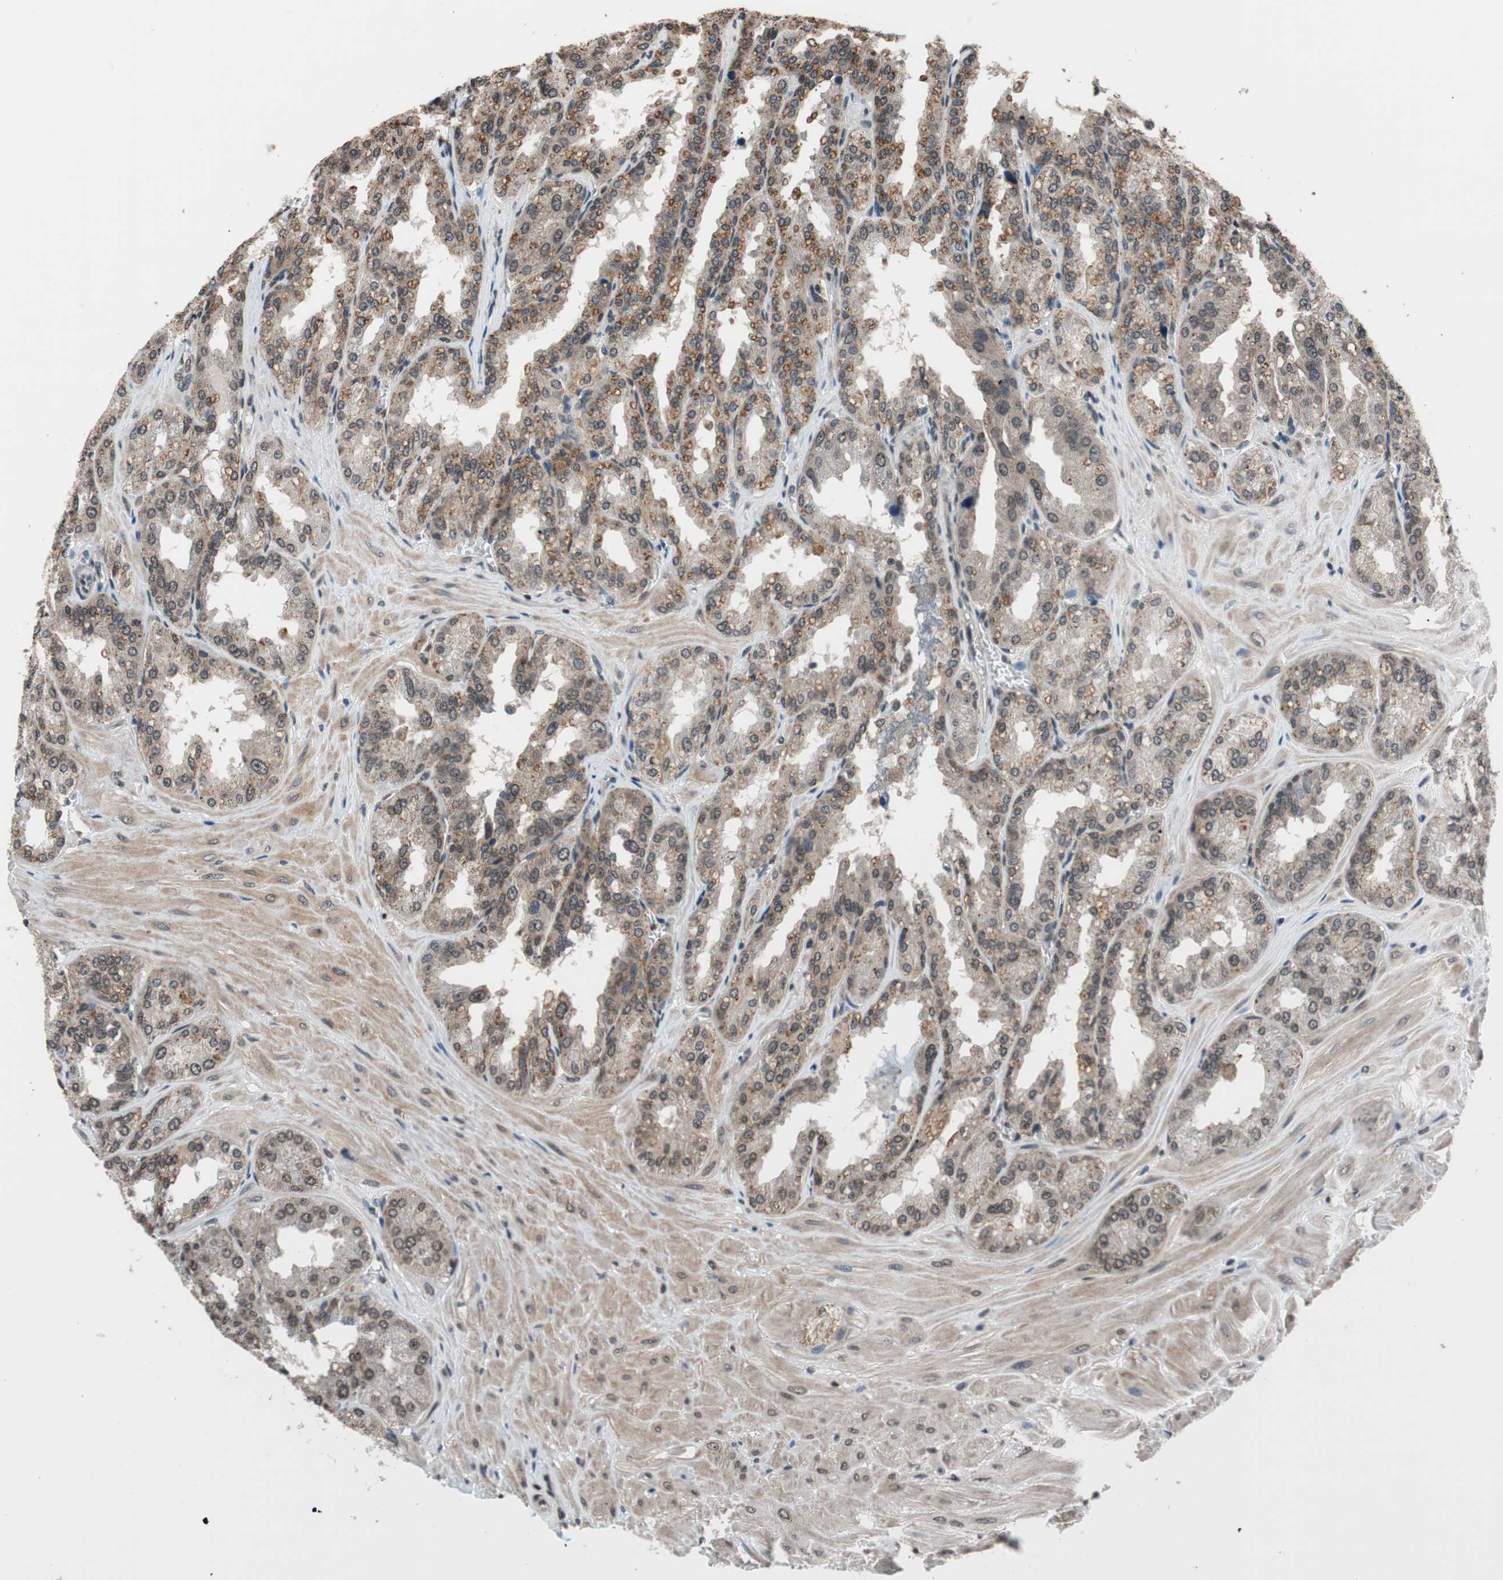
{"staining": {"intensity": "moderate", "quantity": ">75%", "location": "cytoplasmic/membranous"}, "tissue": "seminal vesicle", "cell_type": "Glandular cells", "image_type": "normal", "snomed": [{"axis": "morphology", "description": "Normal tissue, NOS"}, {"axis": "topography", "description": "Prostate"}, {"axis": "topography", "description": "Seminal veicle"}], "caption": "A medium amount of moderate cytoplasmic/membranous staining is appreciated in about >75% of glandular cells in benign seminal vesicle. (DAB IHC, brown staining for protein, blue staining for nuclei).", "gene": "RFC1", "patient": {"sex": "male", "age": 51}}